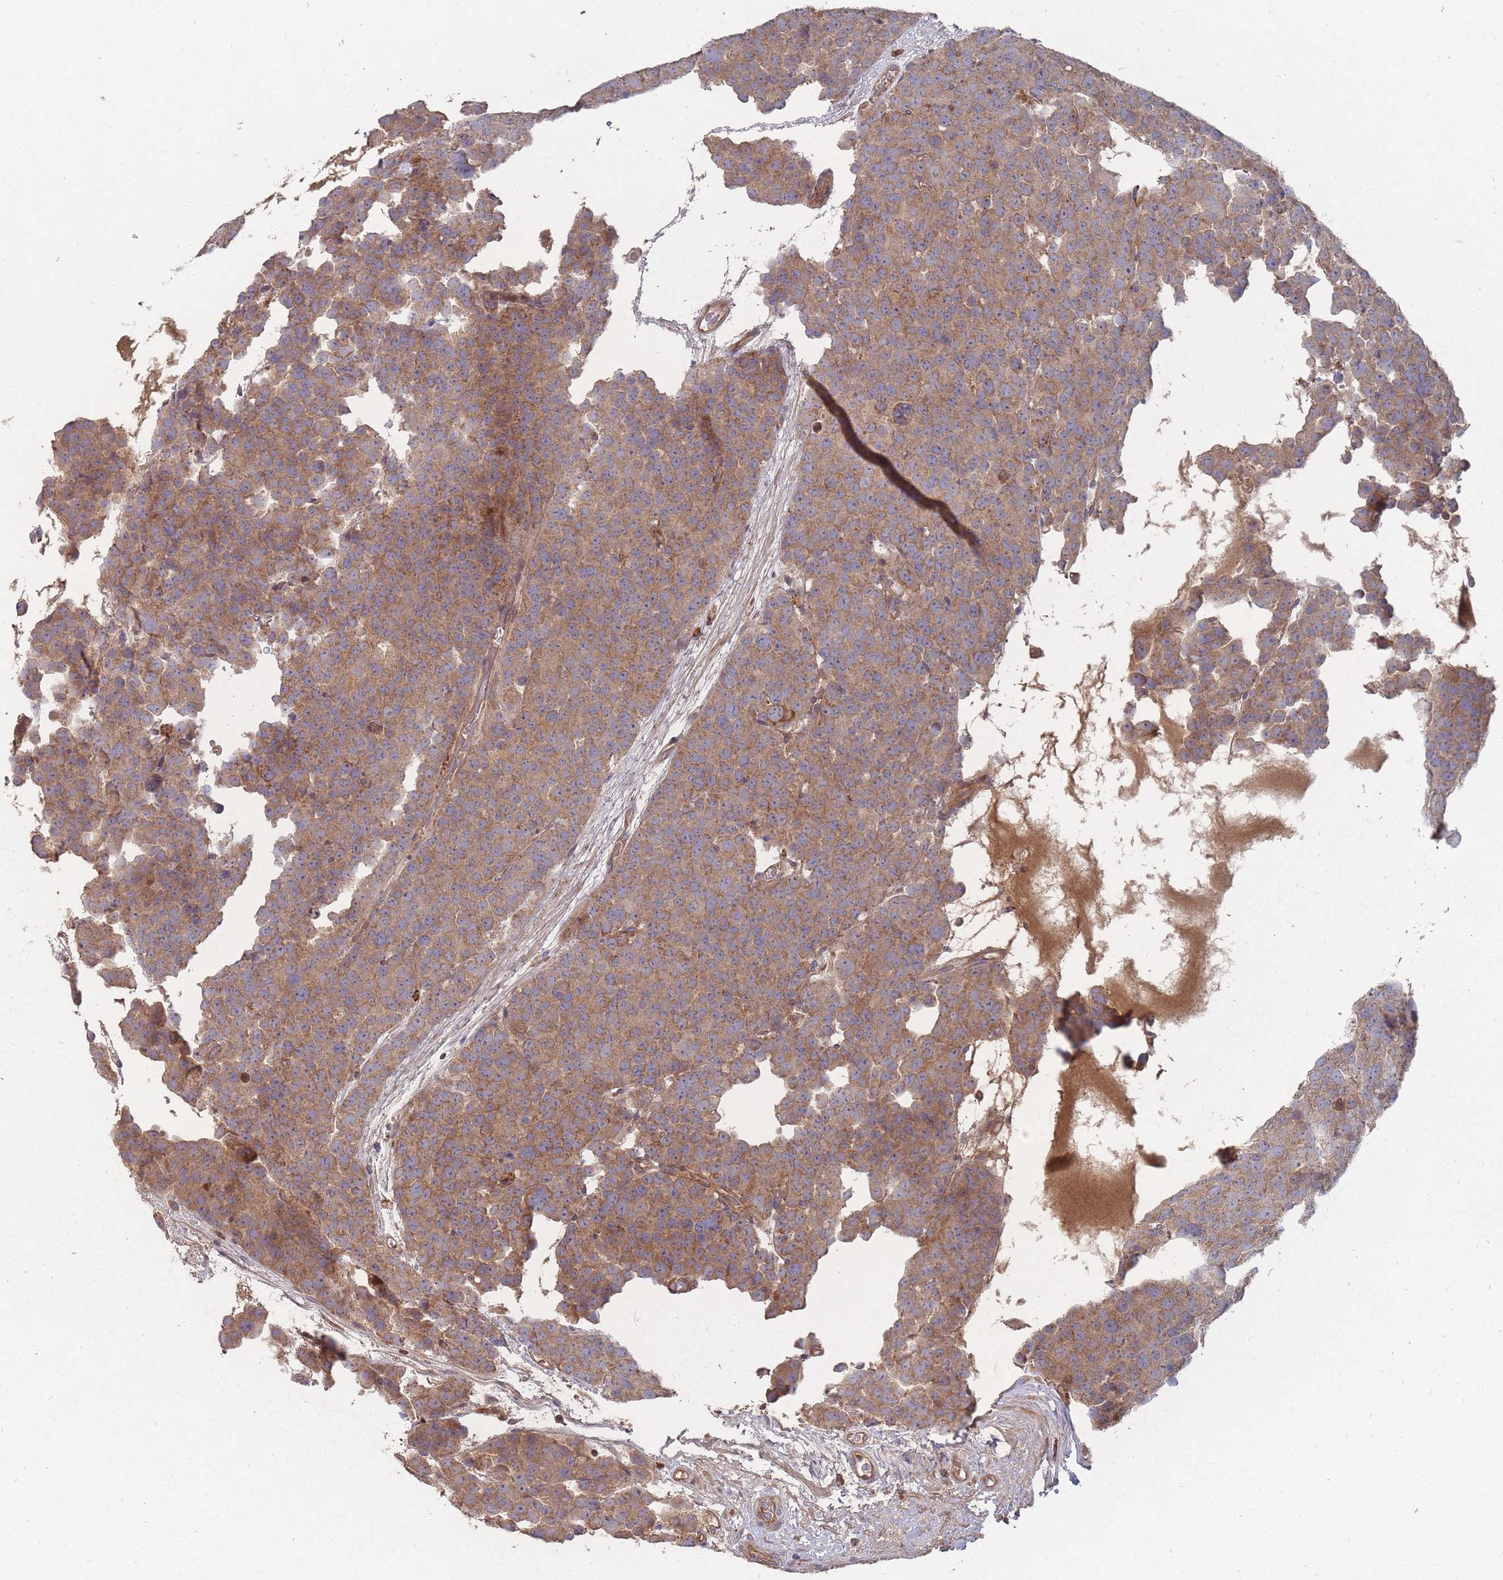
{"staining": {"intensity": "moderate", "quantity": ">75%", "location": "cytoplasmic/membranous"}, "tissue": "testis cancer", "cell_type": "Tumor cells", "image_type": "cancer", "snomed": [{"axis": "morphology", "description": "Seminoma, NOS"}, {"axis": "topography", "description": "Testis"}], "caption": "DAB (3,3'-diaminobenzidine) immunohistochemical staining of human testis seminoma reveals moderate cytoplasmic/membranous protein expression in approximately >75% of tumor cells.", "gene": "THSD7B", "patient": {"sex": "male", "age": 71}}